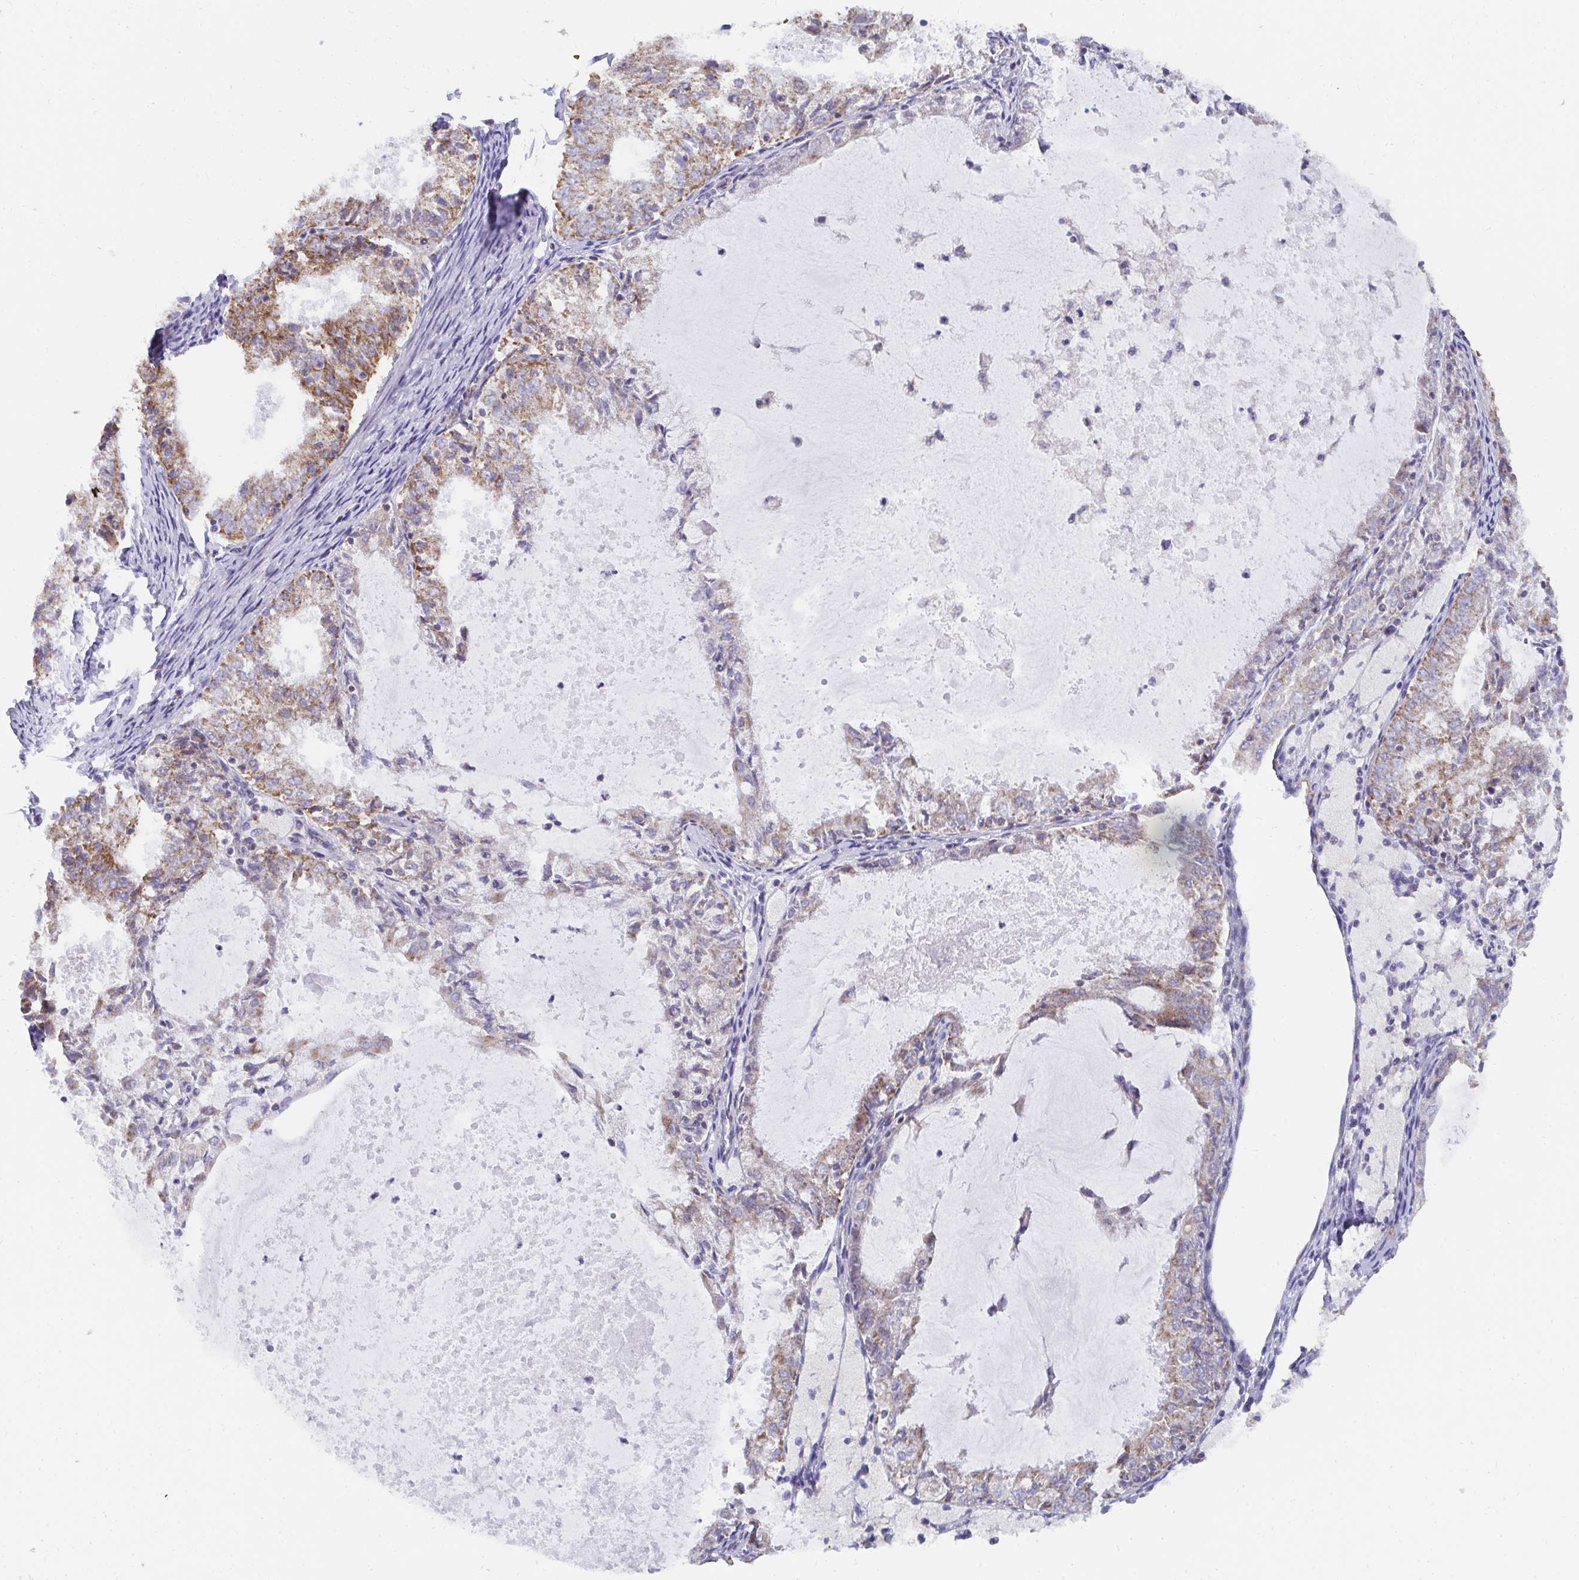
{"staining": {"intensity": "moderate", "quantity": "25%-75%", "location": "cytoplasmic/membranous"}, "tissue": "endometrial cancer", "cell_type": "Tumor cells", "image_type": "cancer", "snomed": [{"axis": "morphology", "description": "Adenocarcinoma, NOS"}, {"axis": "topography", "description": "Endometrium"}], "caption": "Immunohistochemistry (IHC) histopathology image of human endometrial cancer stained for a protein (brown), which demonstrates medium levels of moderate cytoplasmic/membranous expression in approximately 25%-75% of tumor cells.", "gene": "PC", "patient": {"sex": "female", "age": 57}}